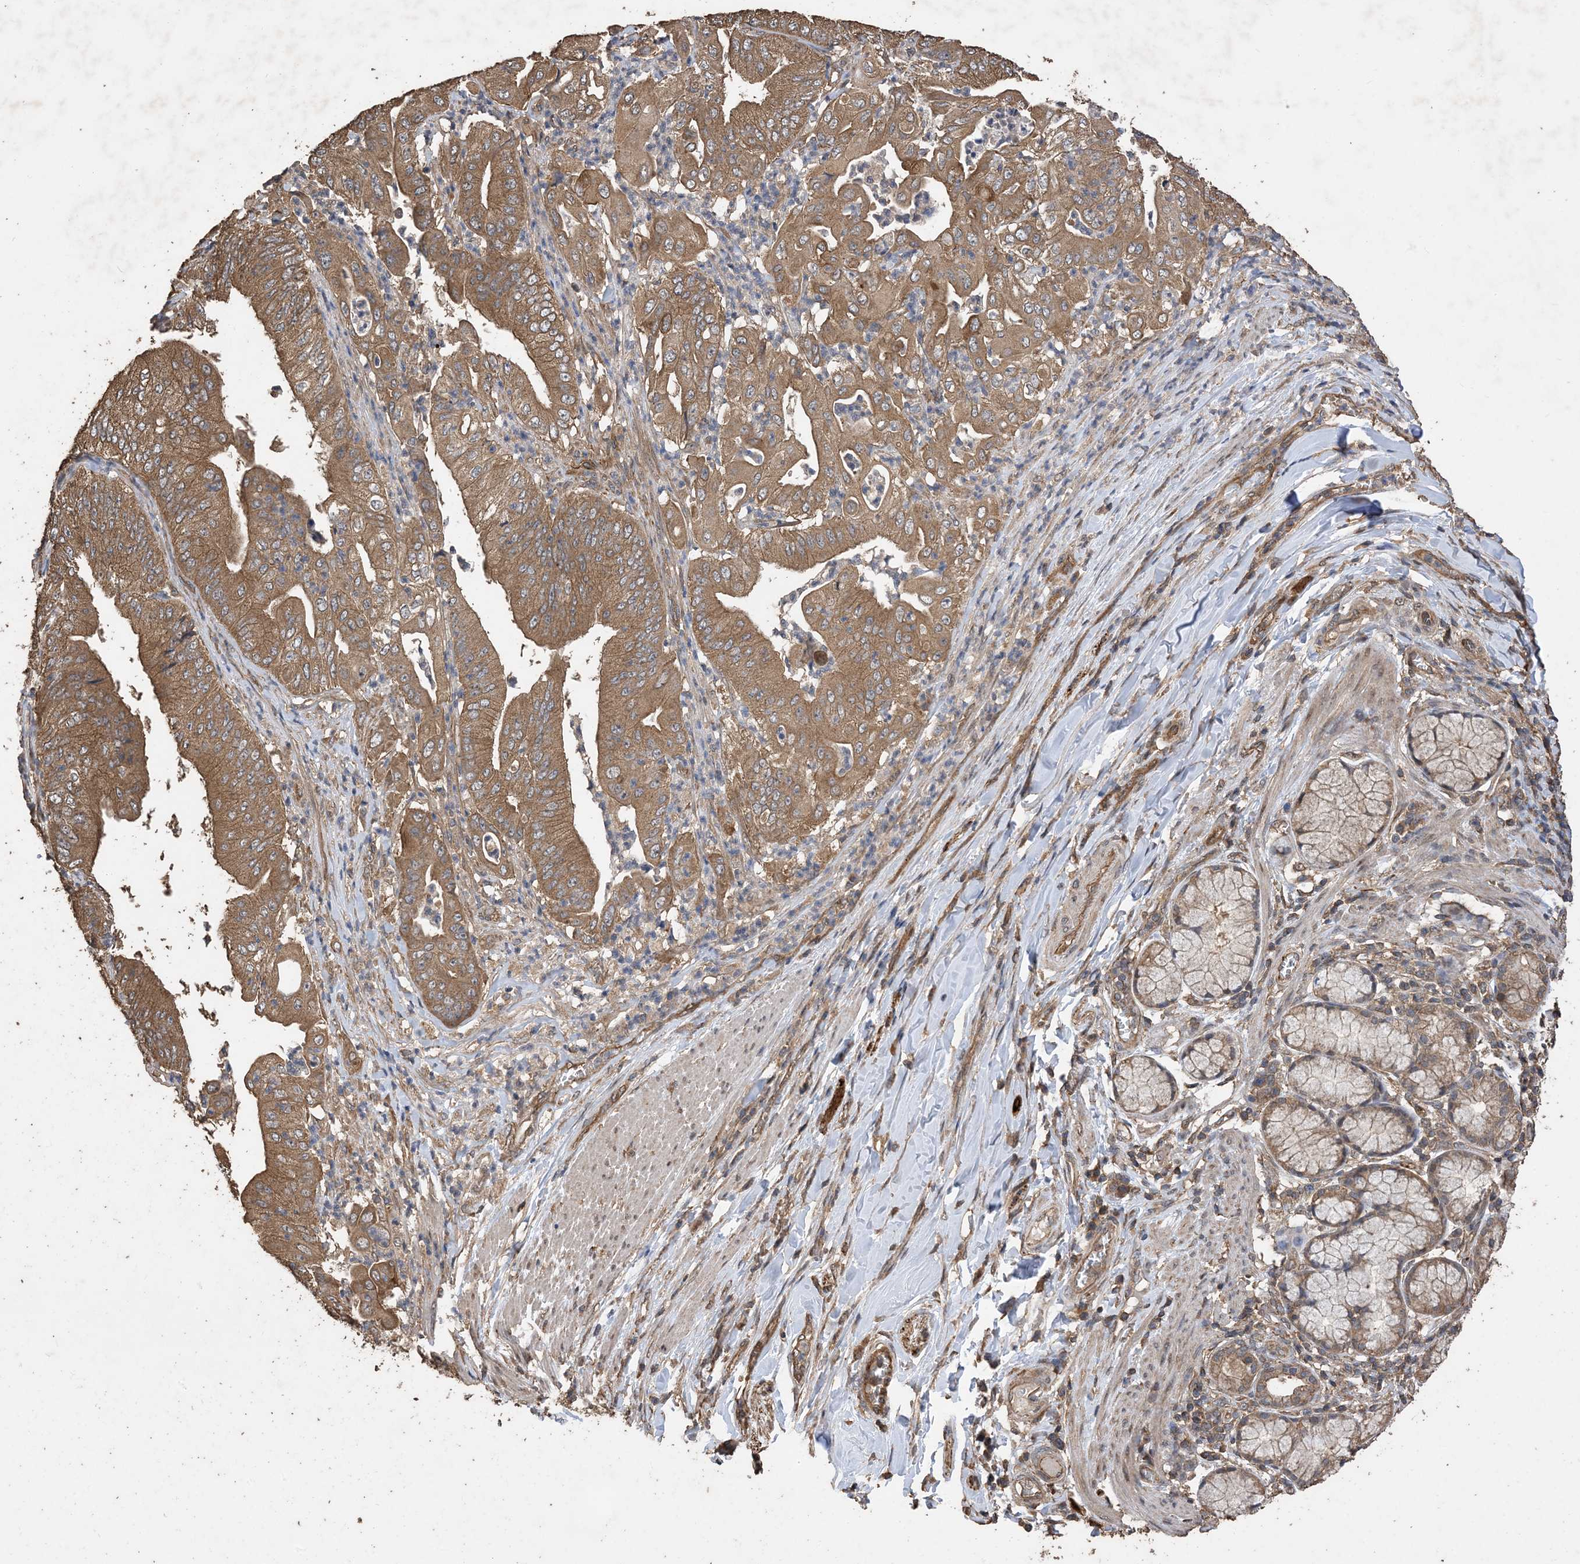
{"staining": {"intensity": "moderate", "quantity": ">75%", "location": "cytoplasmic/membranous"}, "tissue": "pancreatic cancer", "cell_type": "Tumor cells", "image_type": "cancer", "snomed": [{"axis": "morphology", "description": "Adenocarcinoma, NOS"}, {"axis": "topography", "description": "Pancreas"}], "caption": "The image displays immunohistochemical staining of pancreatic adenocarcinoma. There is moderate cytoplasmic/membranous positivity is identified in about >75% of tumor cells.", "gene": "ZKSCAN5", "patient": {"sex": "female", "age": 77}}